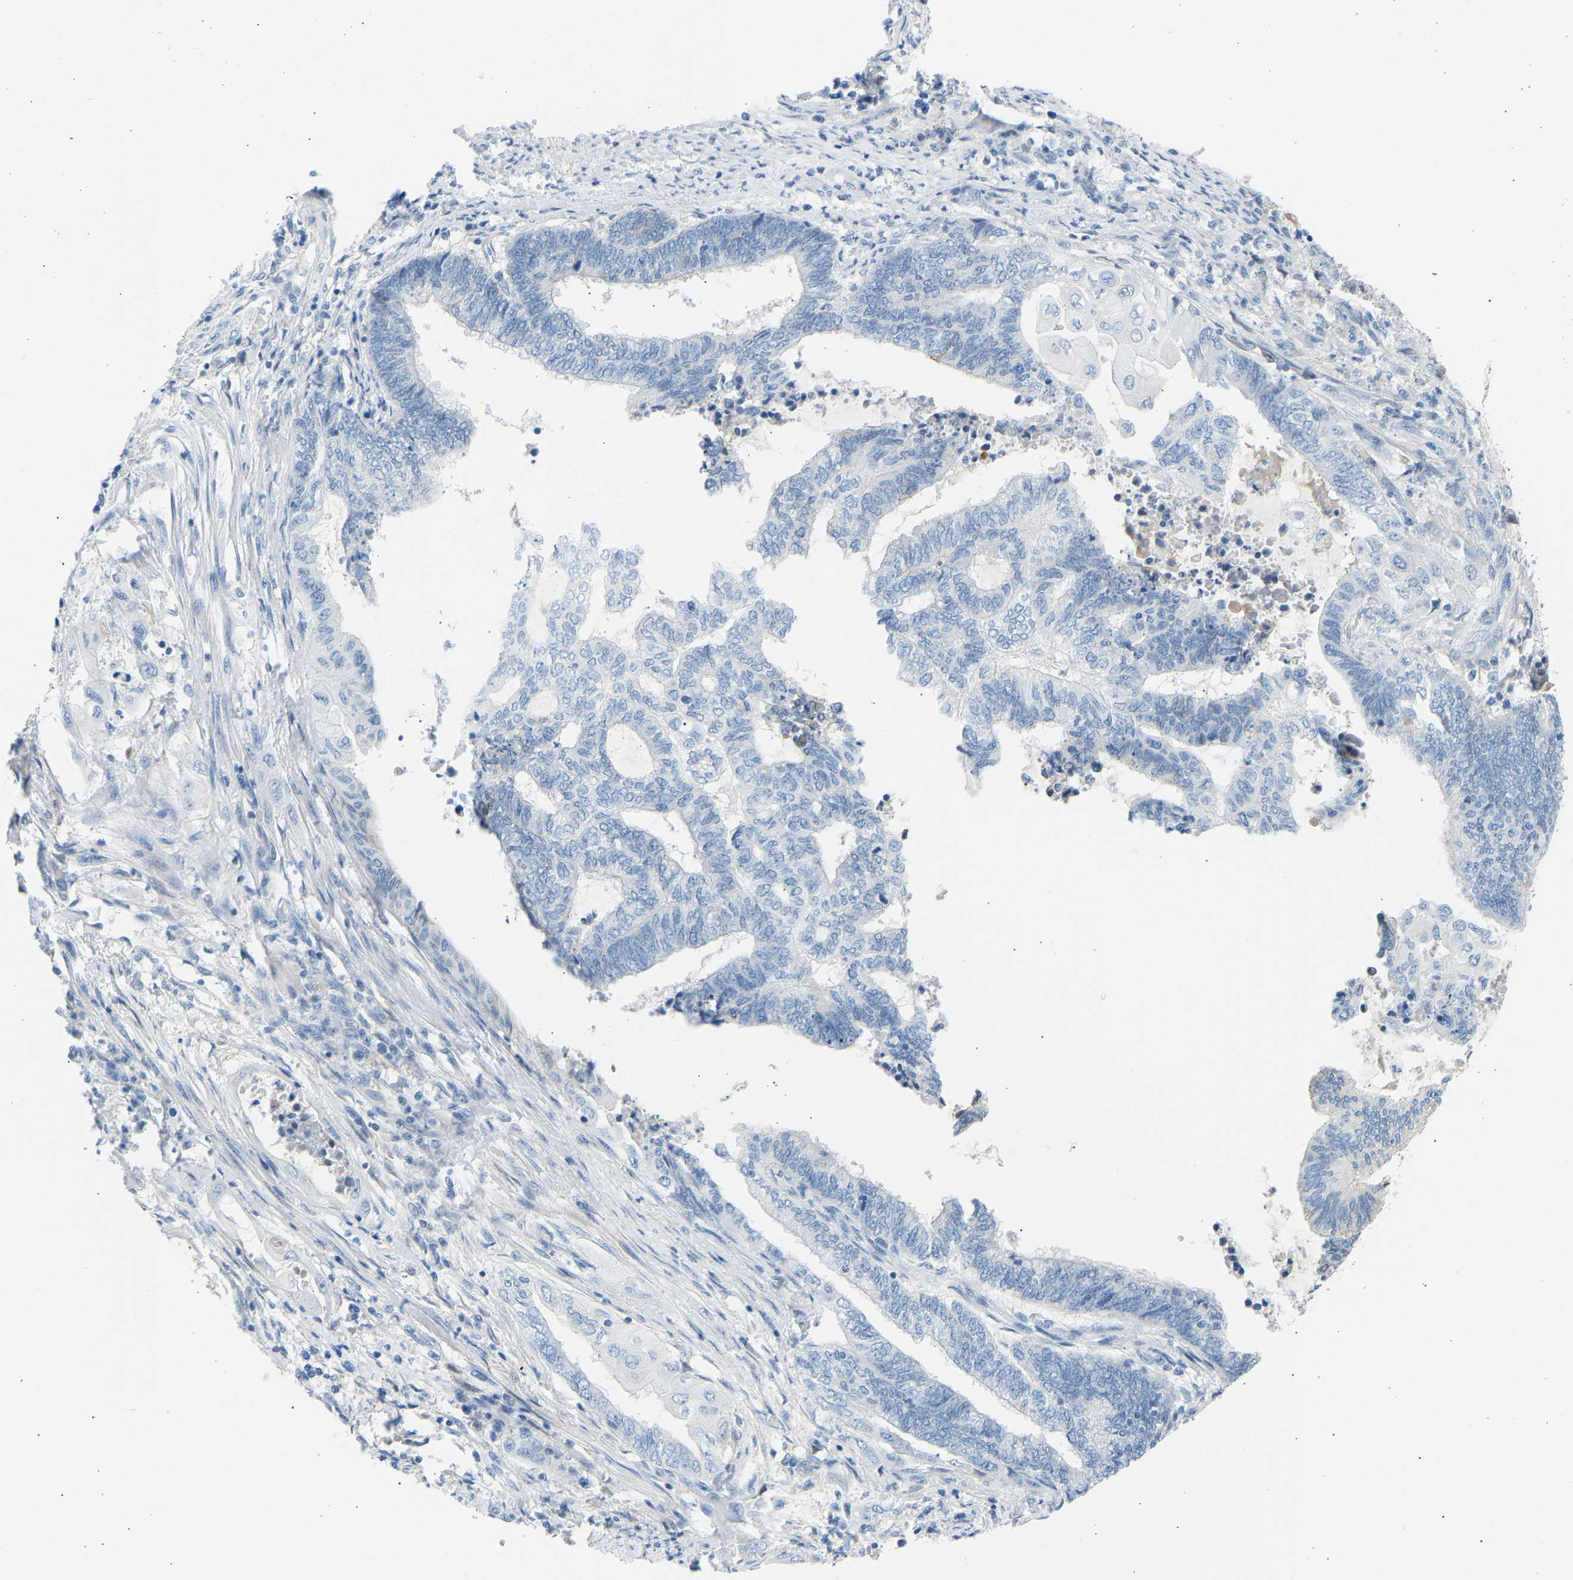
{"staining": {"intensity": "negative", "quantity": "none", "location": "none"}, "tissue": "endometrial cancer", "cell_type": "Tumor cells", "image_type": "cancer", "snomed": [{"axis": "morphology", "description": "Adenocarcinoma, NOS"}, {"axis": "topography", "description": "Uterus"}, {"axis": "topography", "description": "Endometrium"}], "caption": "Endometrial cancer (adenocarcinoma) stained for a protein using immunohistochemistry displays no staining tumor cells.", "gene": "GNAS", "patient": {"sex": "female", "age": 70}}